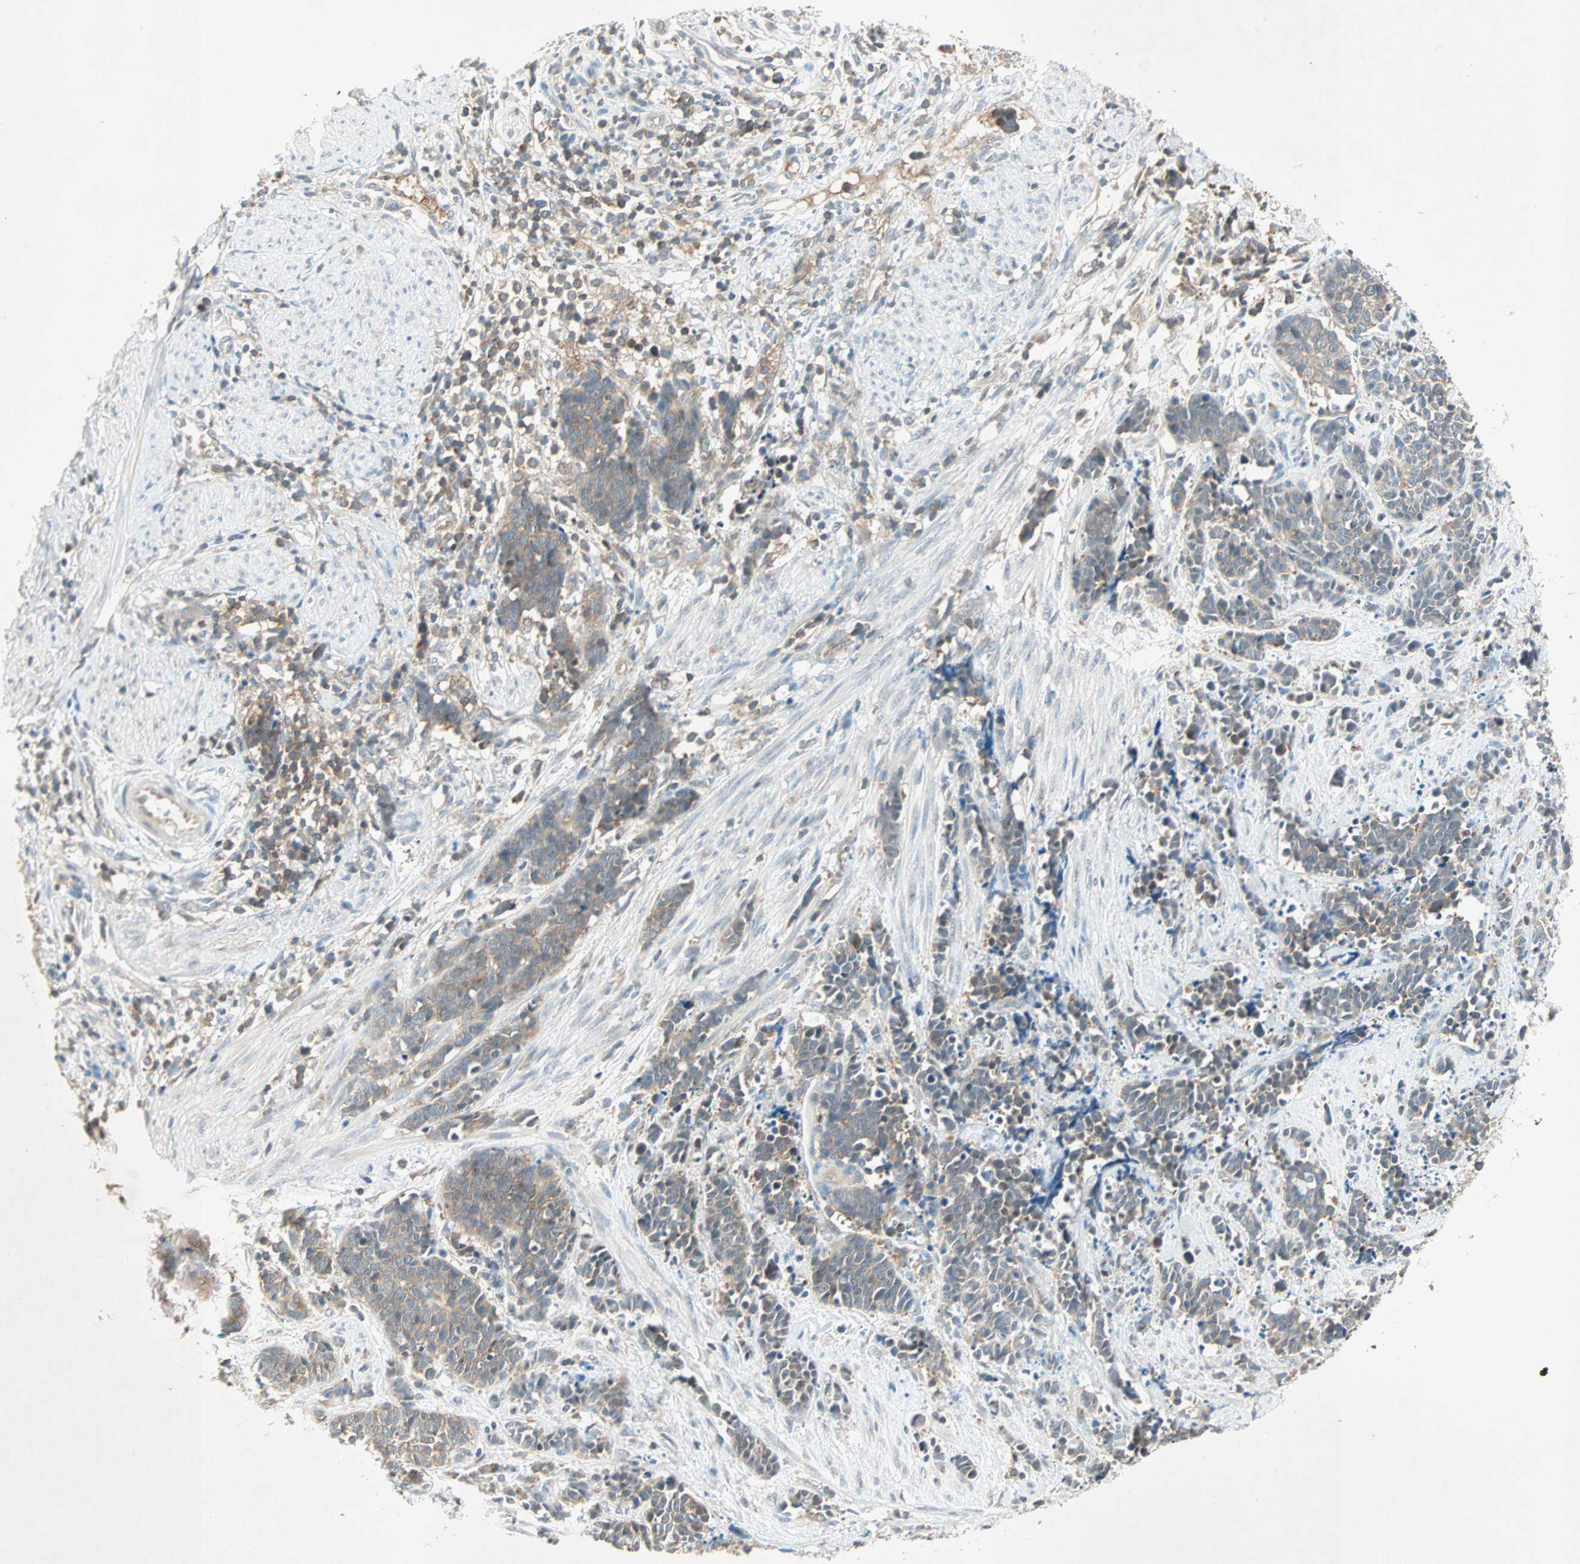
{"staining": {"intensity": "moderate", "quantity": ">75%", "location": "cytoplasmic/membranous"}, "tissue": "cervical cancer", "cell_type": "Tumor cells", "image_type": "cancer", "snomed": [{"axis": "morphology", "description": "Squamous cell carcinoma, NOS"}, {"axis": "topography", "description": "Cervix"}], "caption": "Immunohistochemical staining of human cervical squamous cell carcinoma shows medium levels of moderate cytoplasmic/membranous protein expression in about >75% of tumor cells. Using DAB (3,3'-diaminobenzidine) (brown) and hematoxylin (blue) stains, captured at high magnification using brightfield microscopy.", "gene": "TEC", "patient": {"sex": "female", "age": 35}}